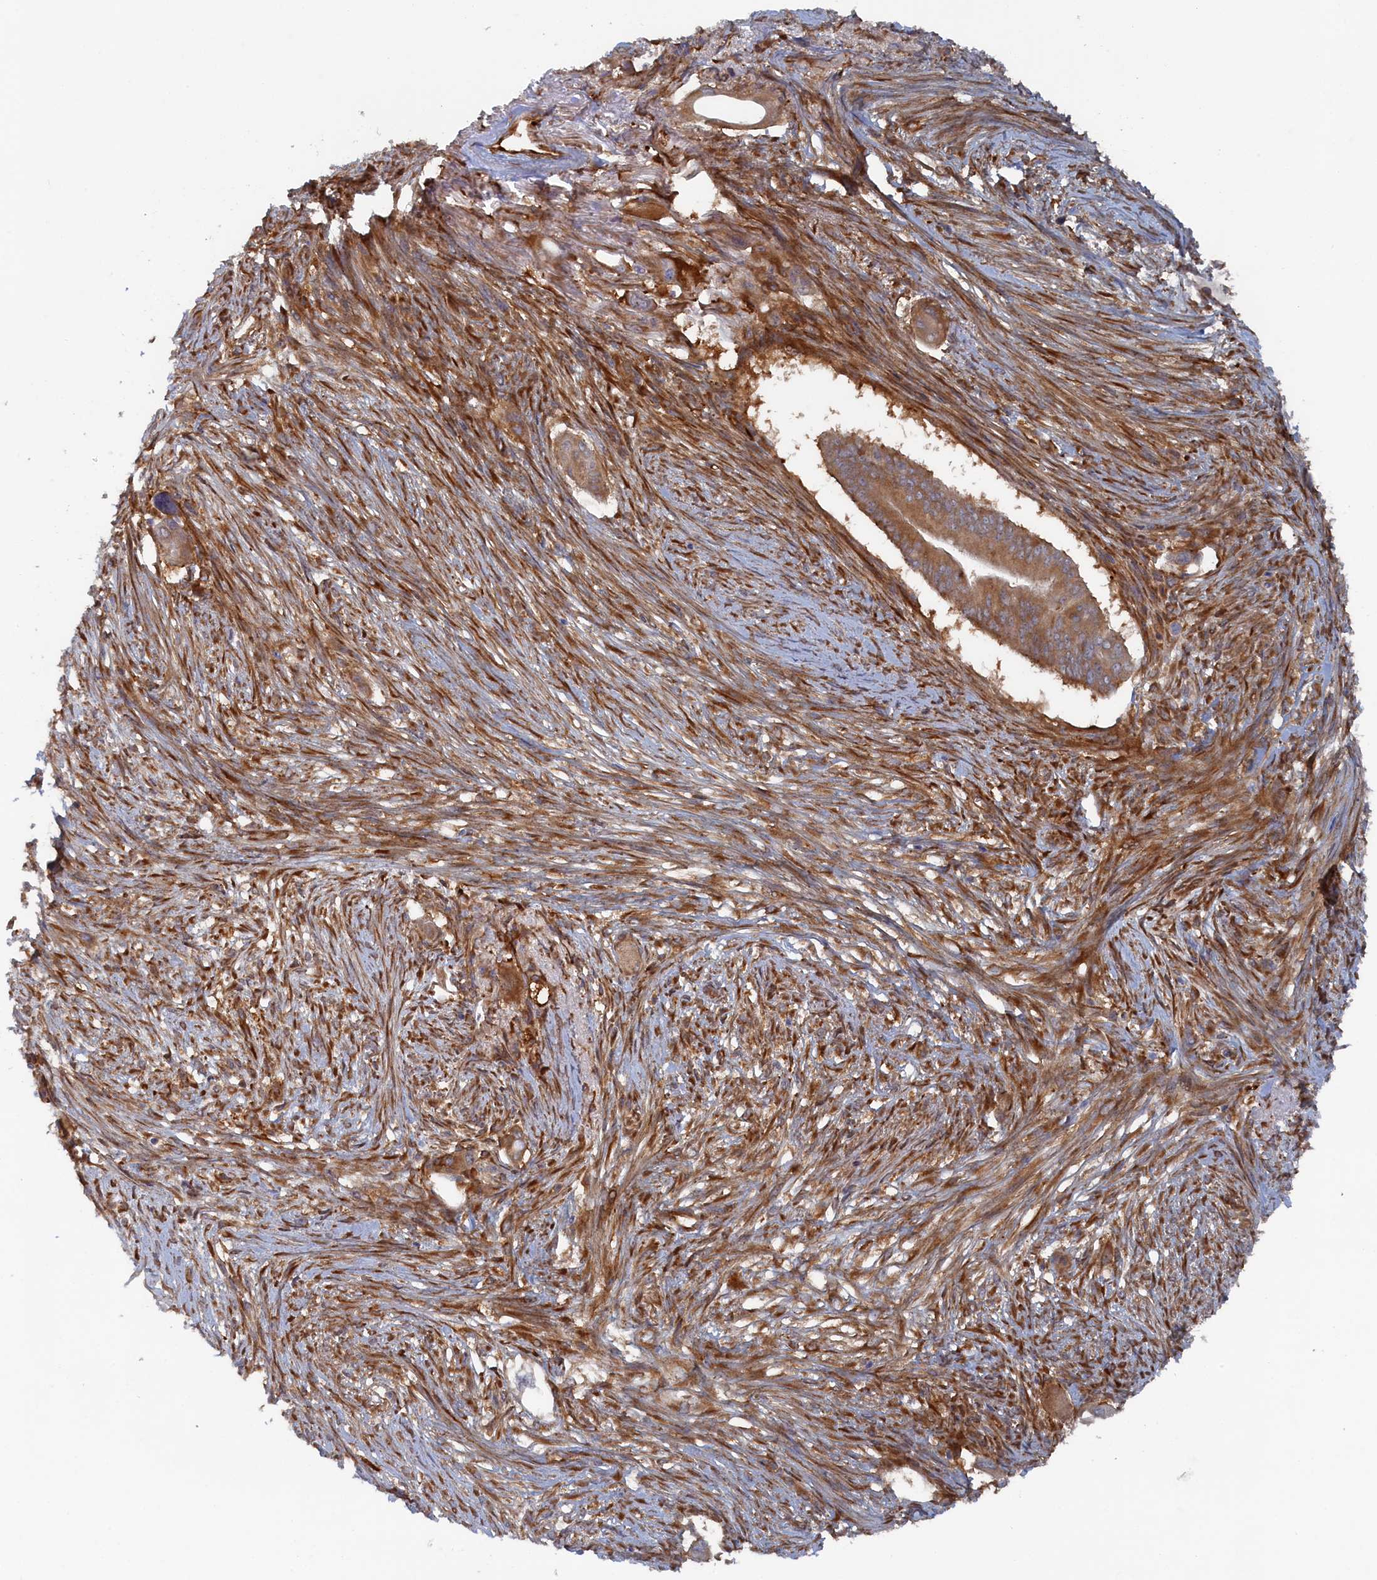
{"staining": {"intensity": "moderate", "quantity": ">75%", "location": "cytoplasmic/membranous"}, "tissue": "pancreatic cancer", "cell_type": "Tumor cells", "image_type": "cancer", "snomed": [{"axis": "morphology", "description": "Adenocarcinoma, NOS"}, {"axis": "topography", "description": "Pancreas"}], "caption": "Adenocarcinoma (pancreatic) stained with a brown dye exhibits moderate cytoplasmic/membranous positive staining in about >75% of tumor cells.", "gene": "TMEM196", "patient": {"sex": "male", "age": 68}}